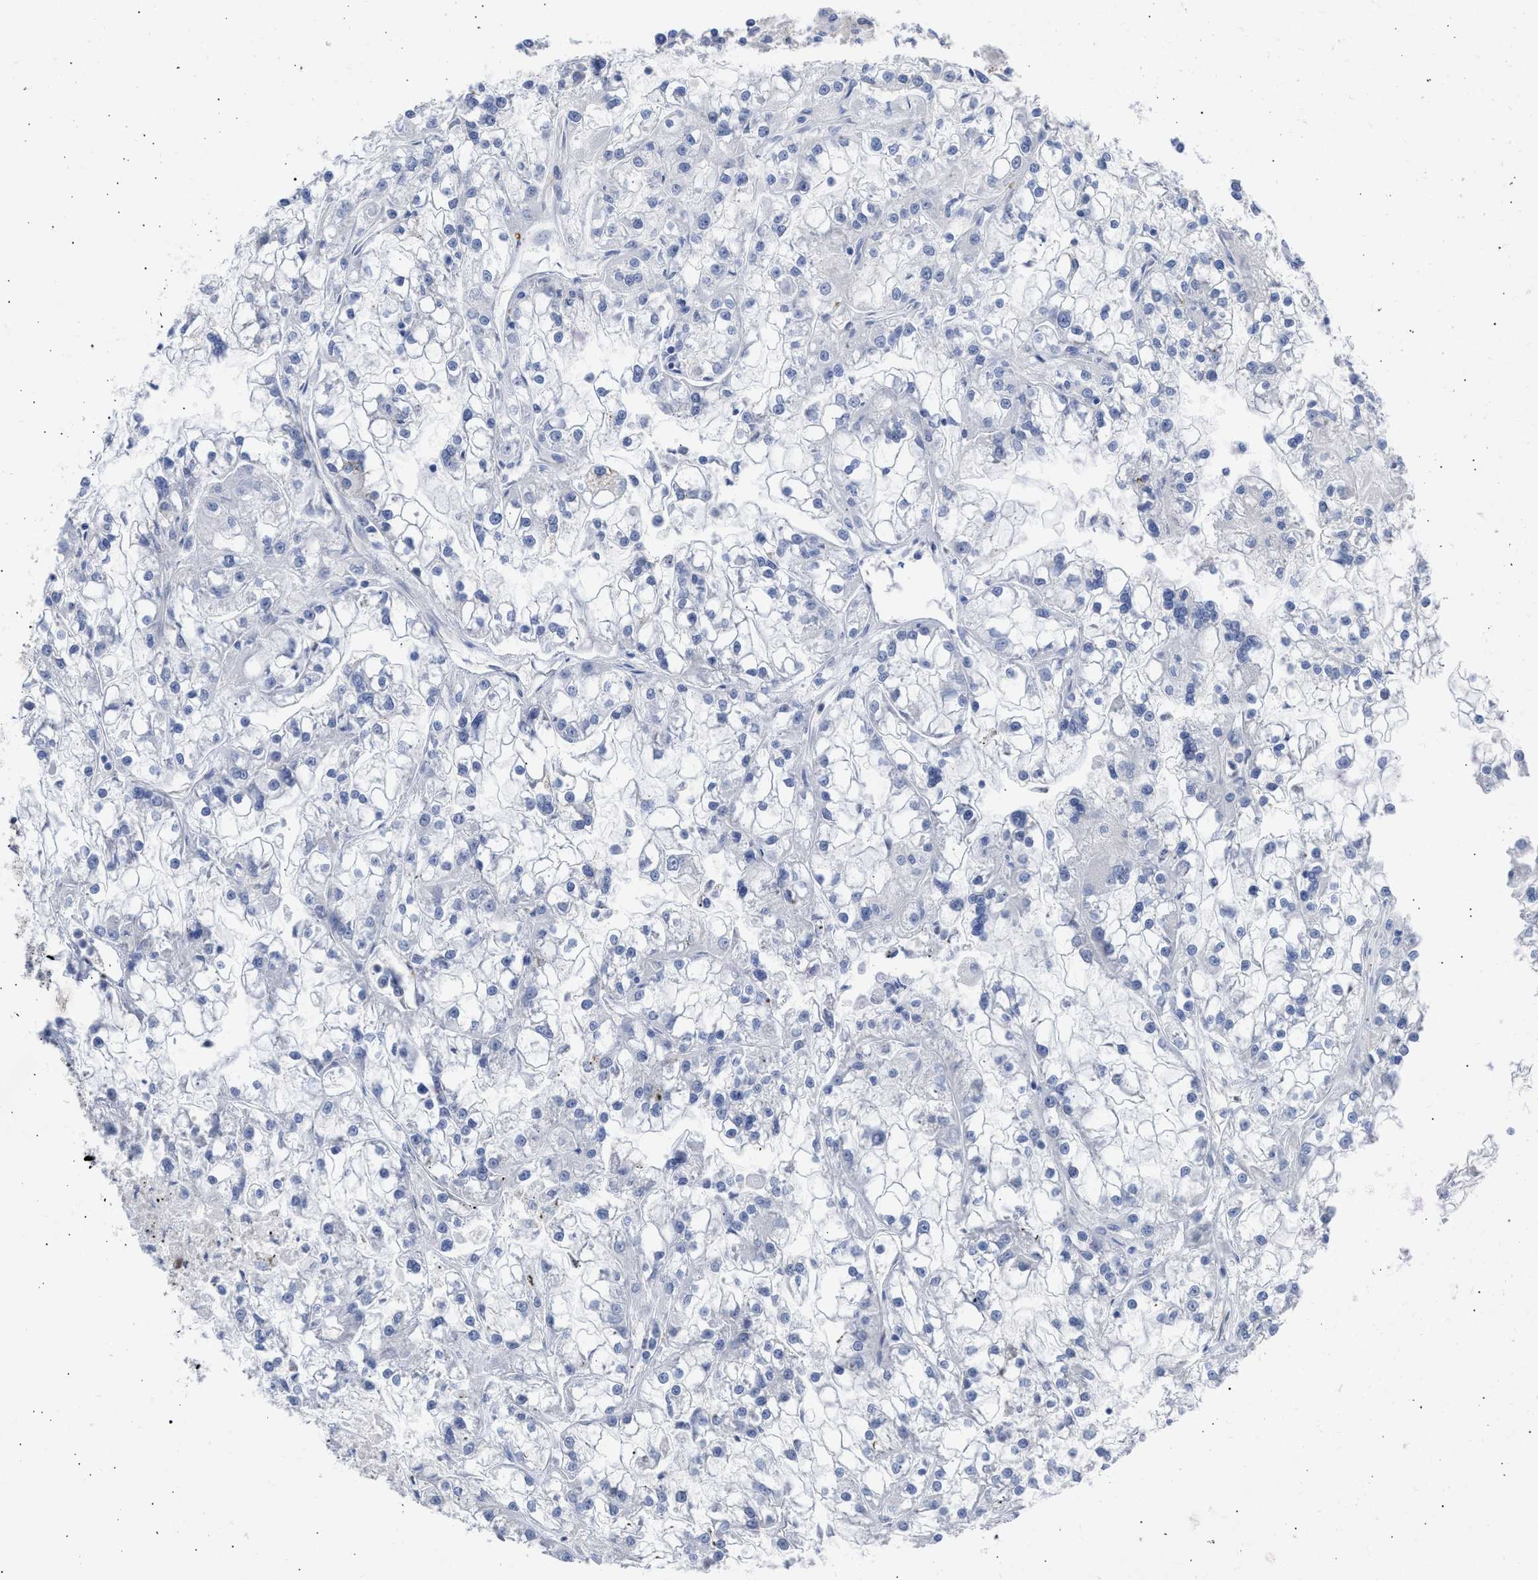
{"staining": {"intensity": "negative", "quantity": "none", "location": "none"}, "tissue": "renal cancer", "cell_type": "Tumor cells", "image_type": "cancer", "snomed": [{"axis": "morphology", "description": "Adenocarcinoma, NOS"}, {"axis": "topography", "description": "Kidney"}], "caption": "A micrograph of renal cancer stained for a protein demonstrates no brown staining in tumor cells.", "gene": "THRA", "patient": {"sex": "female", "age": 52}}